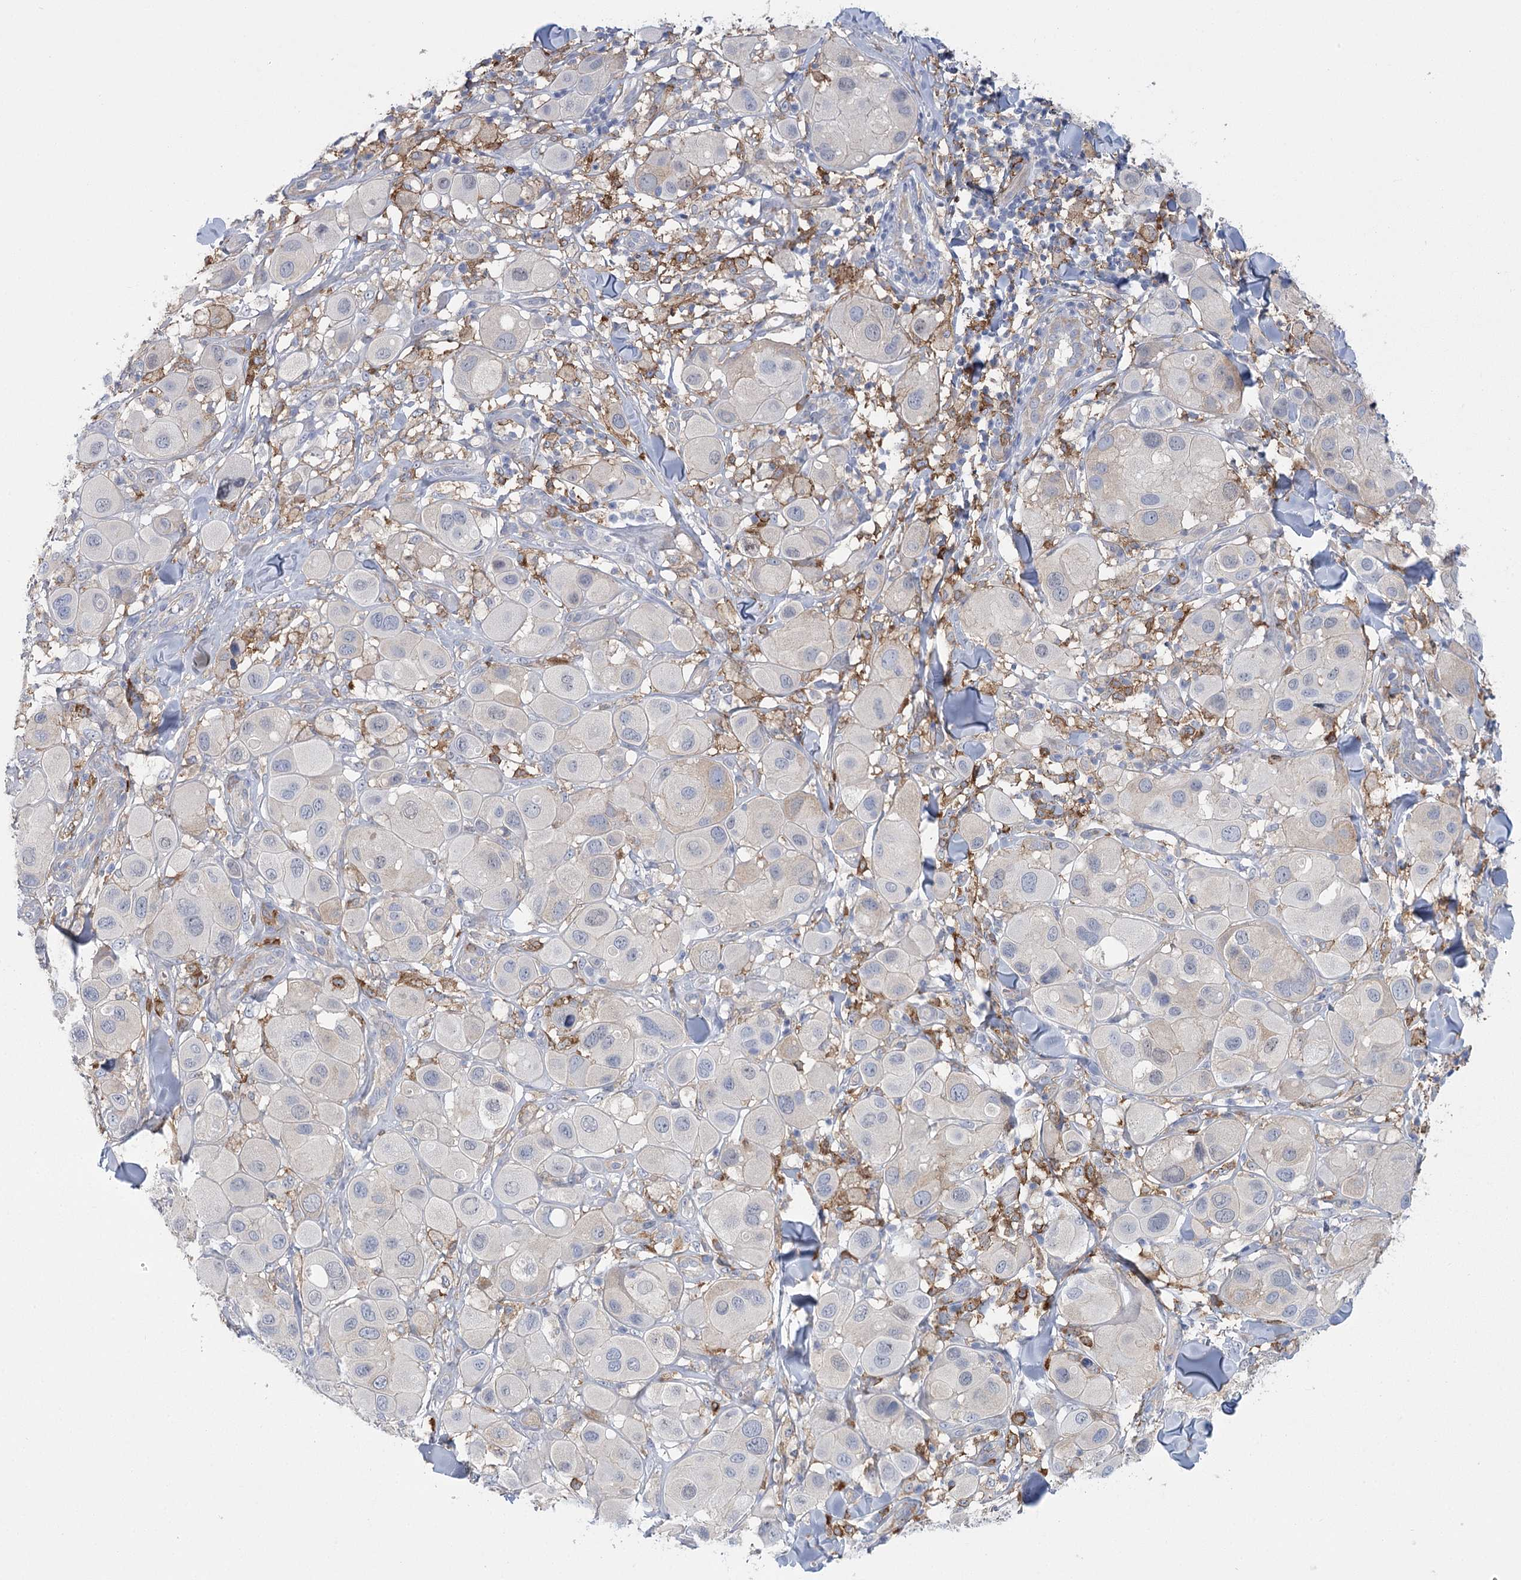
{"staining": {"intensity": "negative", "quantity": "none", "location": "none"}, "tissue": "melanoma", "cell_type": "Tumor cells", "image_type": "cancer", "snomed": [{"axis": "morphology", "description": "Malignant melanoma, Metastatic site"}, {"axis": "topography", "description": "Skin"}], "caption": "This is a photomicrograph of immunohistochemistry staining of malignant melanoma (metastatic site), which shows no expression in tumor cells.", "gene": "CCDC88A", "patient": {"sex": "male", "age": 41}}